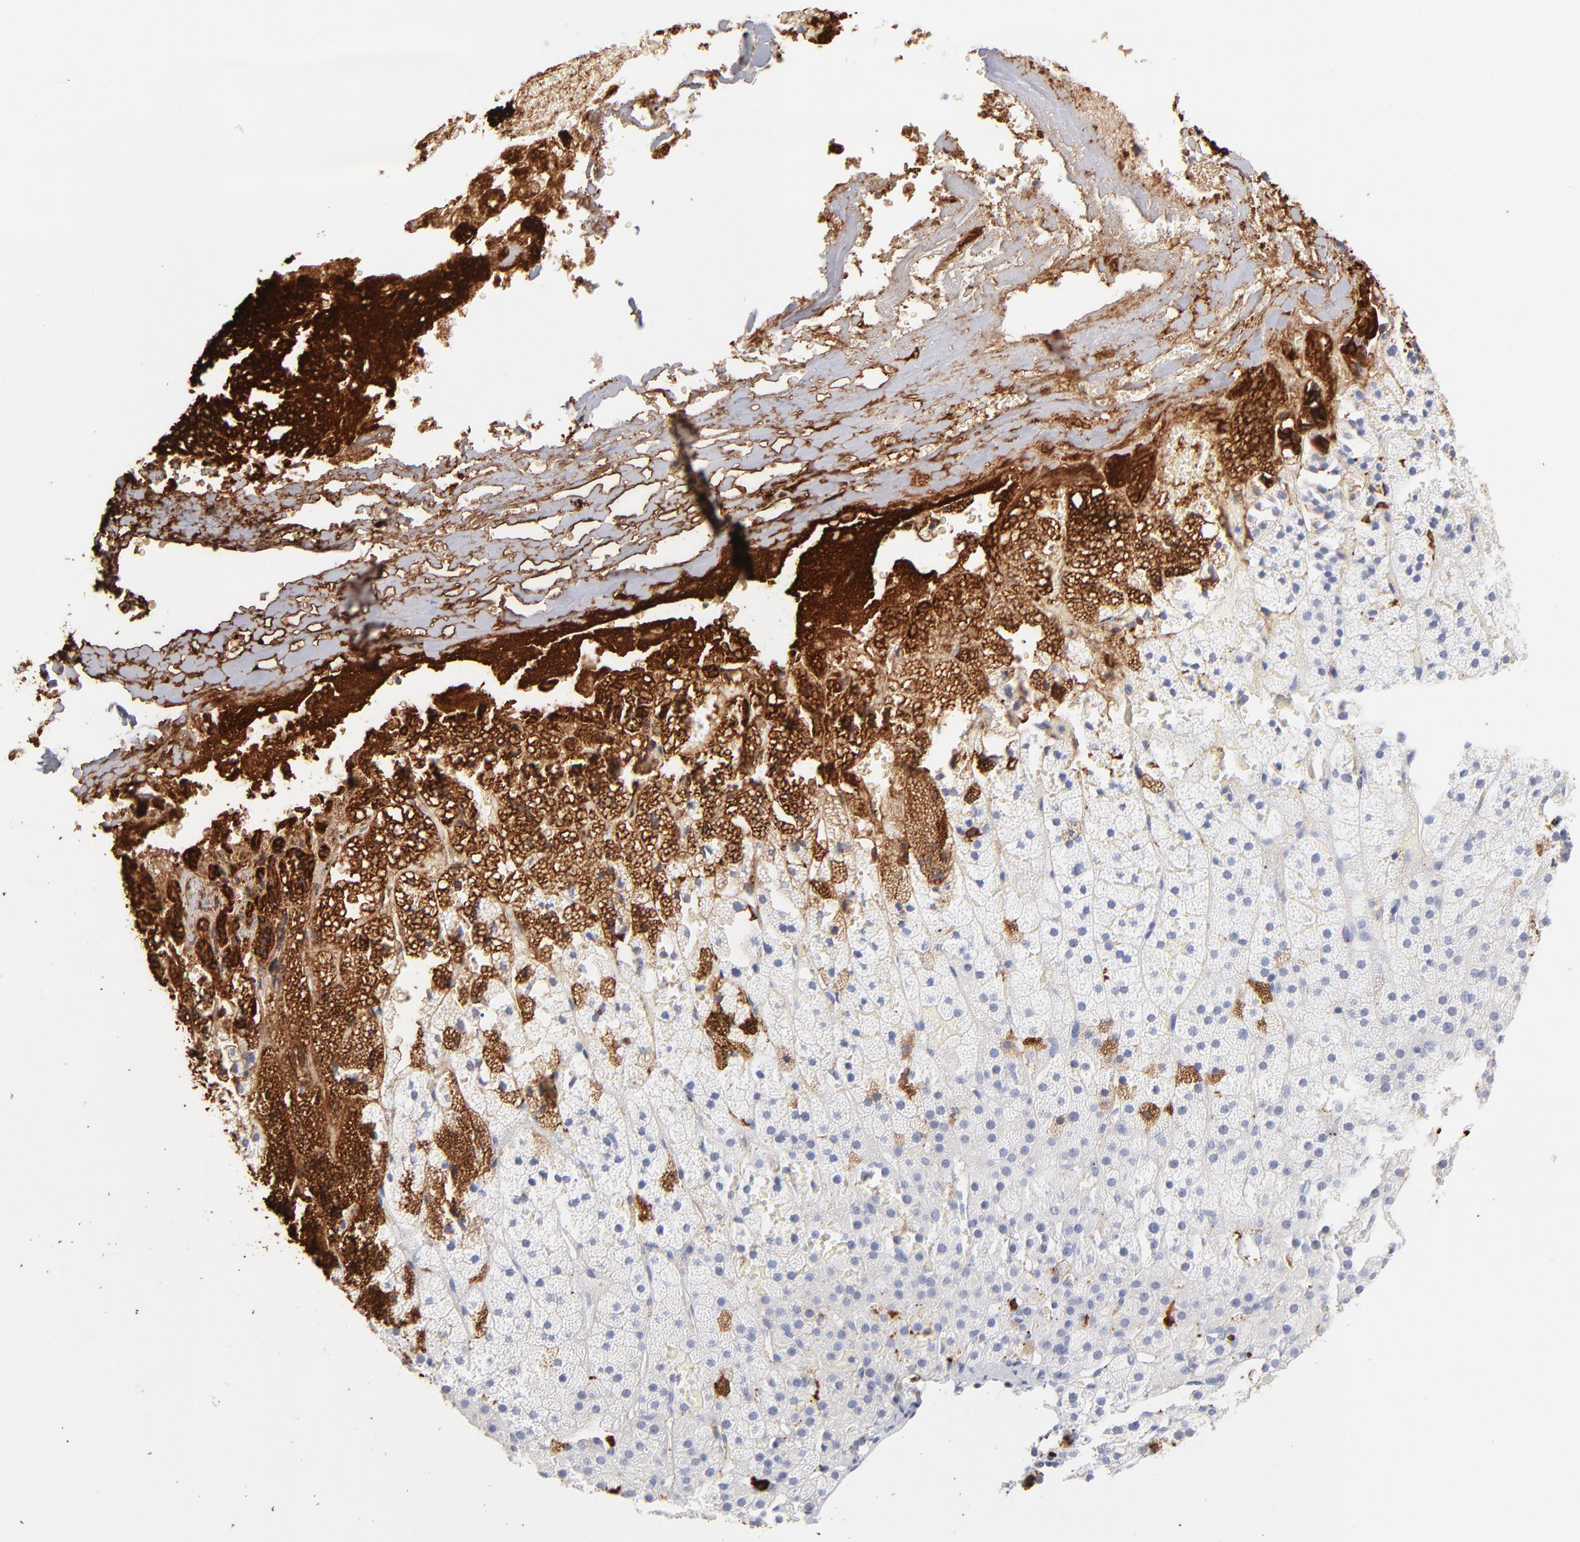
{"staining": {"intensity": "moderate", "quantity": "<25%", "location": "cytoplasmic/membranous"}, "tissue": "adrenal gland", "cell_type": "Glandular cells", "image_type": "normal", "snomed": [{"axis": "morphology", "description": "Normal tissue, NOS"}, {"axis": "topography", "description": "Adrenal gland"}], "caption": "Glandular cells display moderate cytoplasmic/membranous positivity in about <25% of cells in normal adrenal gland.", "gene": "APOH", "patient": {"sex": "male", "age": 35}}